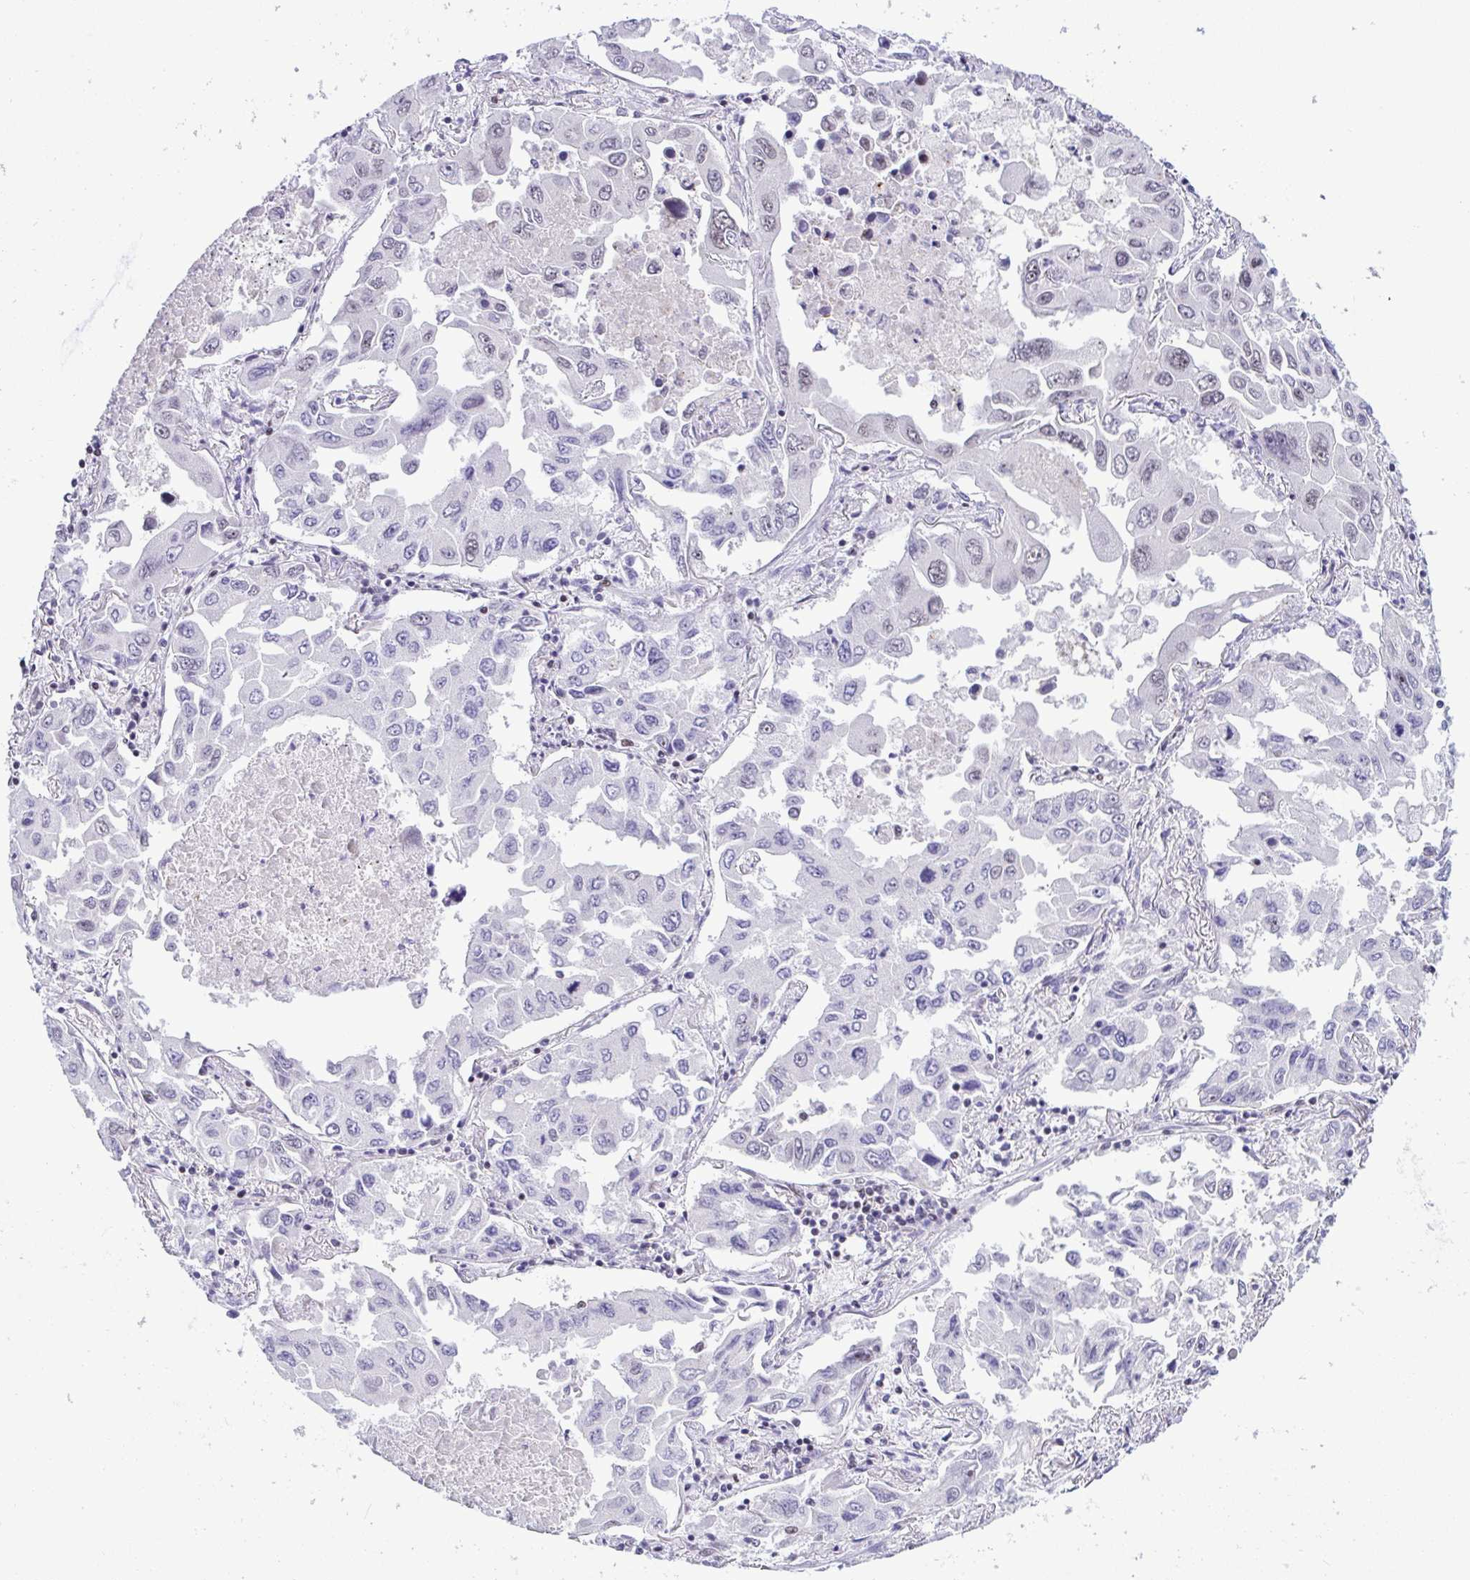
{"staining": {"intensity": "negative", "quantity": "none", "location": "none"}, "tissue": "lung cancer", "cell_type": "Tumor cells", "image_type": "cancer", "snomed": [{"axis": "morphology", "description": "Adenocarcinoma, NOS"}, {"axis": "topography", "description": "Lung"}], "caption": "Immunohistochemistry image of human adenocarcinoma (lung) stained for a protein (brown), which reveals no positivity in tumor cells. (DAB (3,3'-diaminobenzidine) IHC with hematoxylin counter stain).", "gene": "ZFHX3", "patient": {"sex": "male", "age": 64}}